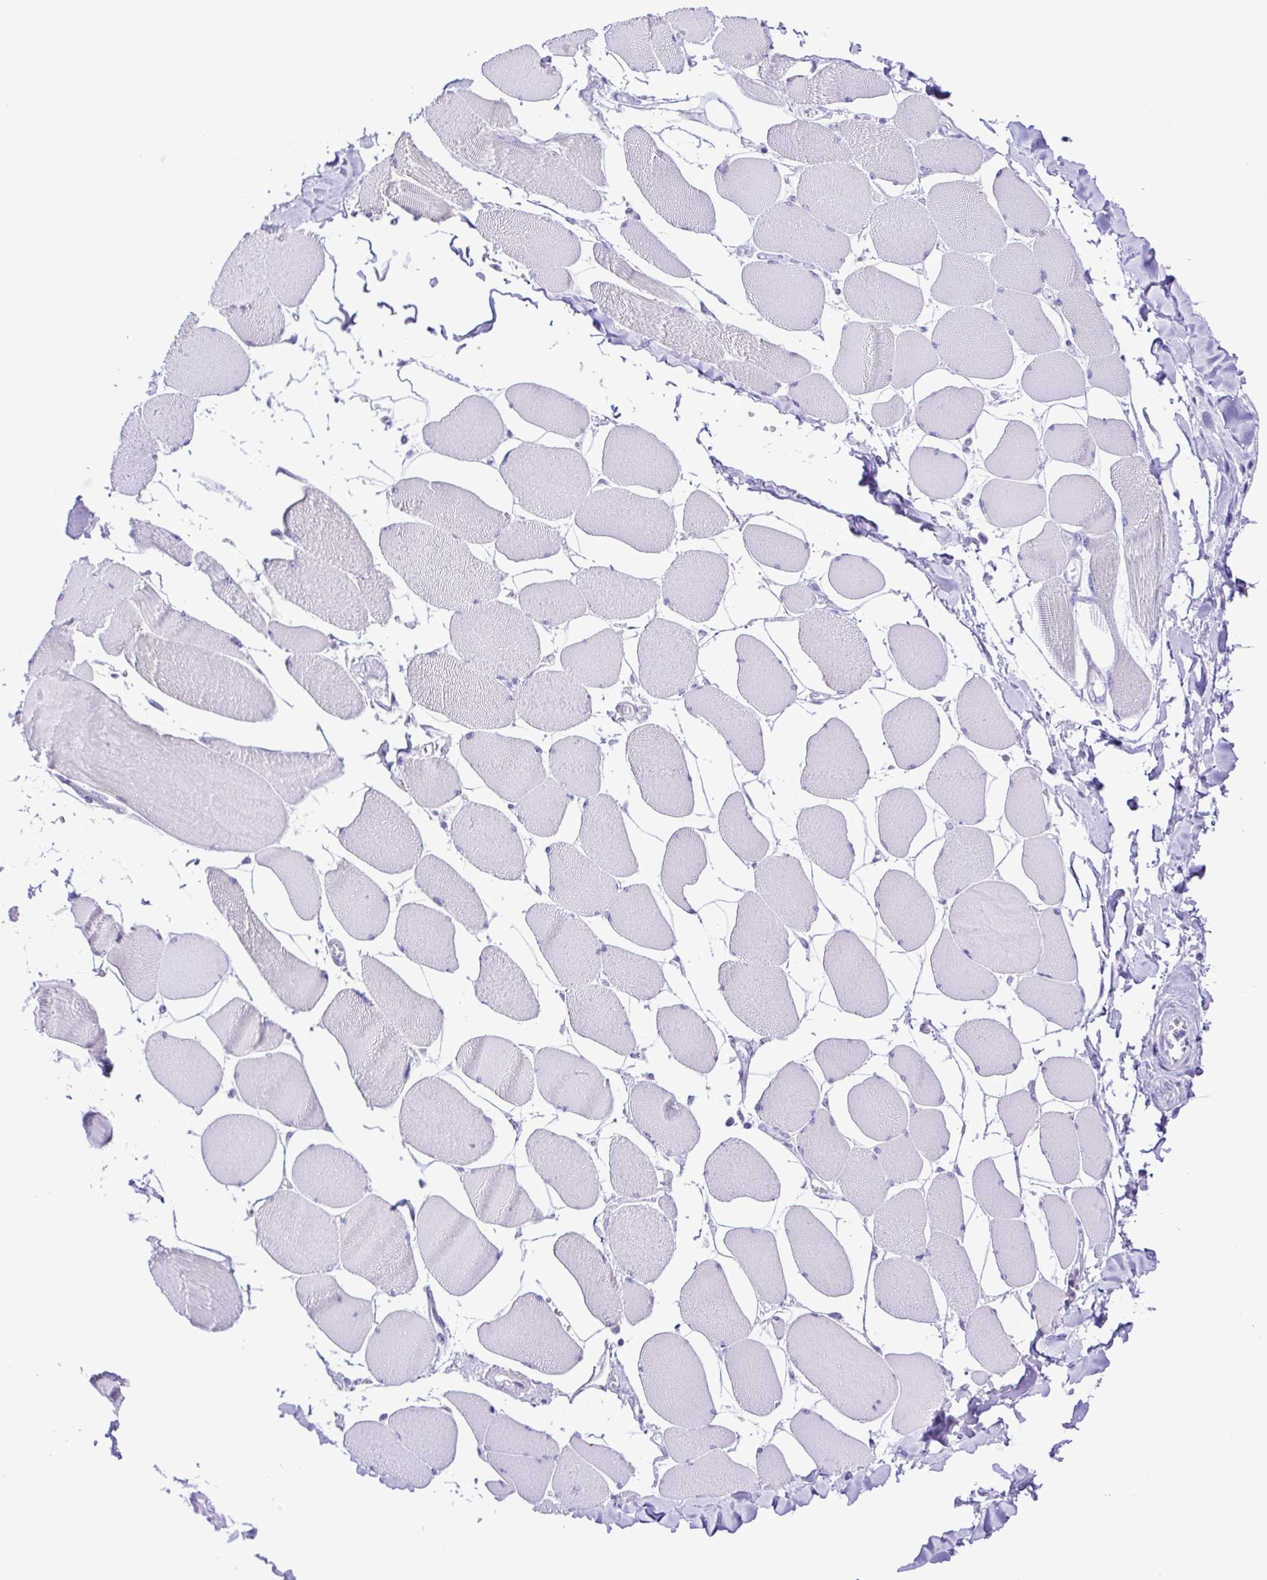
{"staining": {"intensity": "moderate", "quantity": "<25%", "location": "cytoplasmic/membranous"}, "tissue": "skeletal muscle", "cell_type": "Myocytes", "image_type": "normal", "snomed": [{"axis": "morphology", "description": "Normal tissue, NOS"}, {"axis": "topography", "description": "Skeletal muscle"}], "caption": "Protein staining shows moderate cytoplasmic/membranous positivity in approximately <25% of myocytes in unremarkable skeletal muscle.", "gene": "SYT1", "patient": {"sex": "female", "age": 75}}